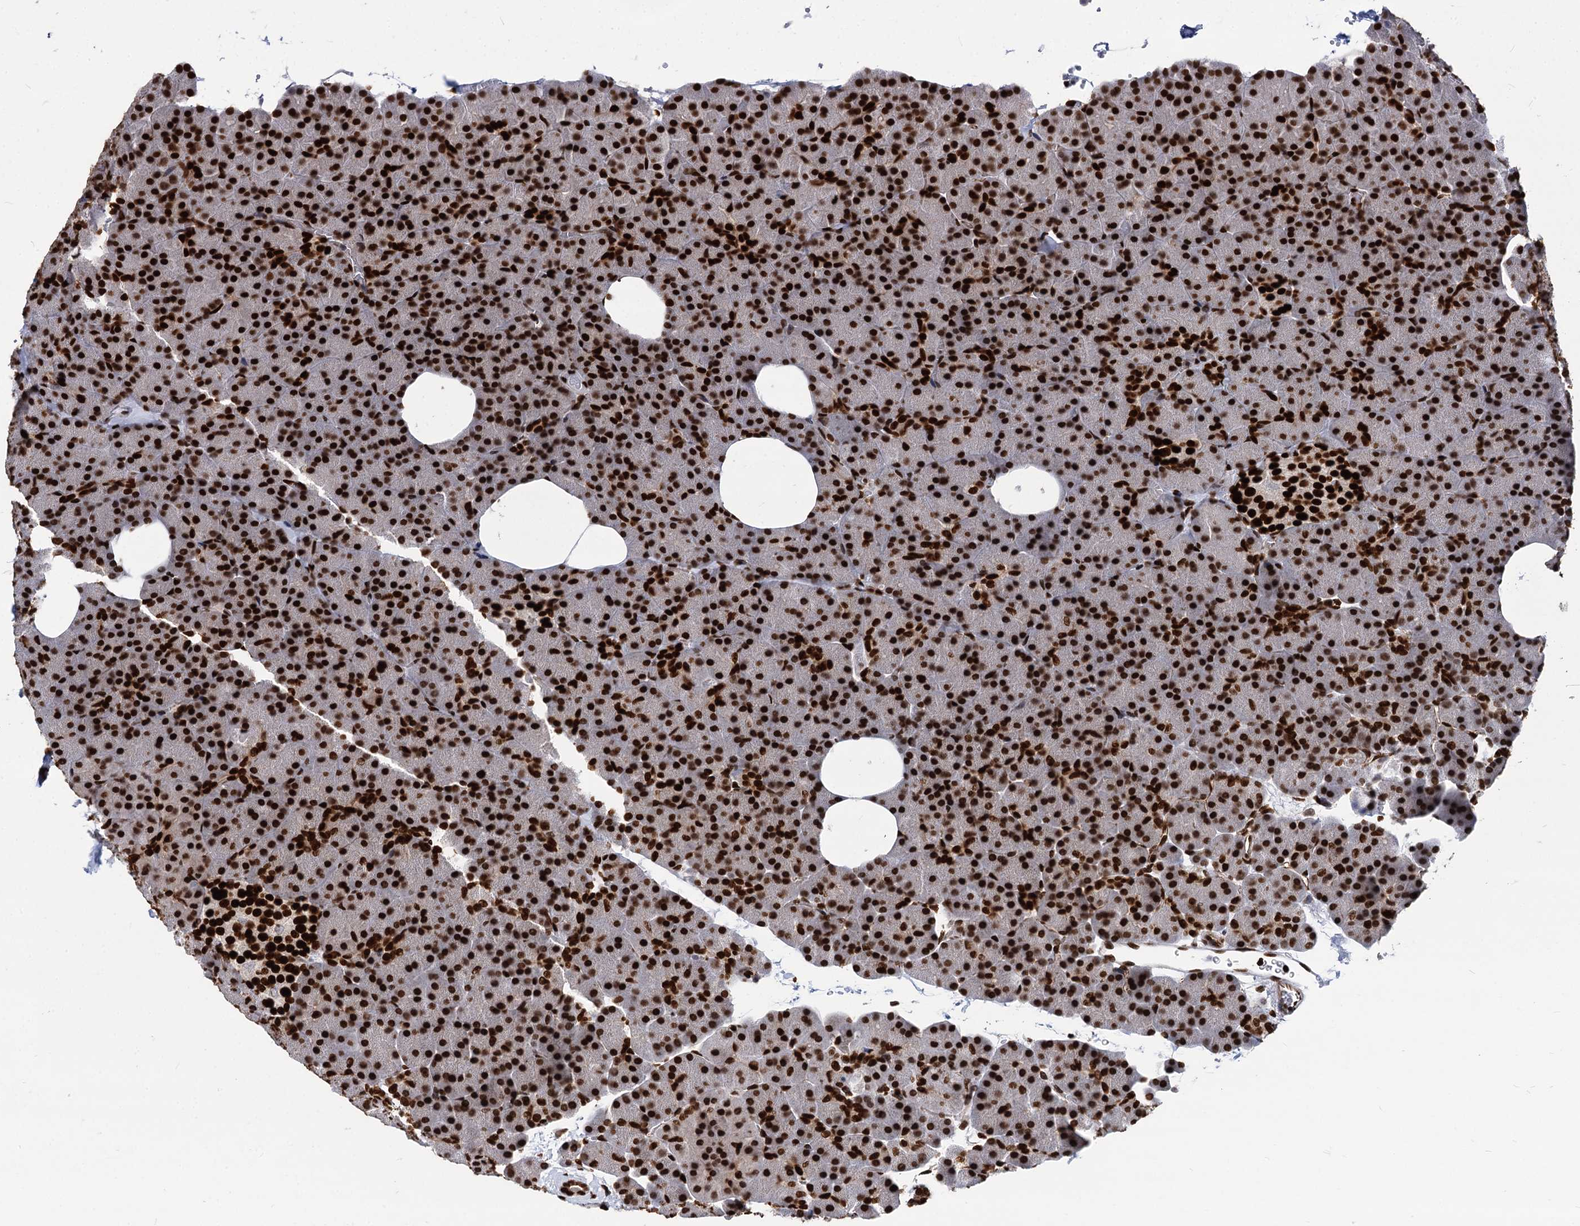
{"staining": {"intensity": "strong", "quantity": ">75%", "location": "nuclear"}, "tissue": "pancreas", "cell_type": "Exocrine glandular cells", "image_type": "normal", "snomed": [{"axis": "morphology", "description": "Normal tissue, NOS"}, {"axis": "morphology", "description": "Carcinoid, malignant, NOS"}, {"axis": "topography", "description": "Pancreas"}], "caption": "Pancreas stained with IHC displays strong nuclear positivity in about >75% of exocrine glandular cells. Nuclei are stained in blue.", "gene": "MECP2", "patient": {"sex": "female", "age": 35}}